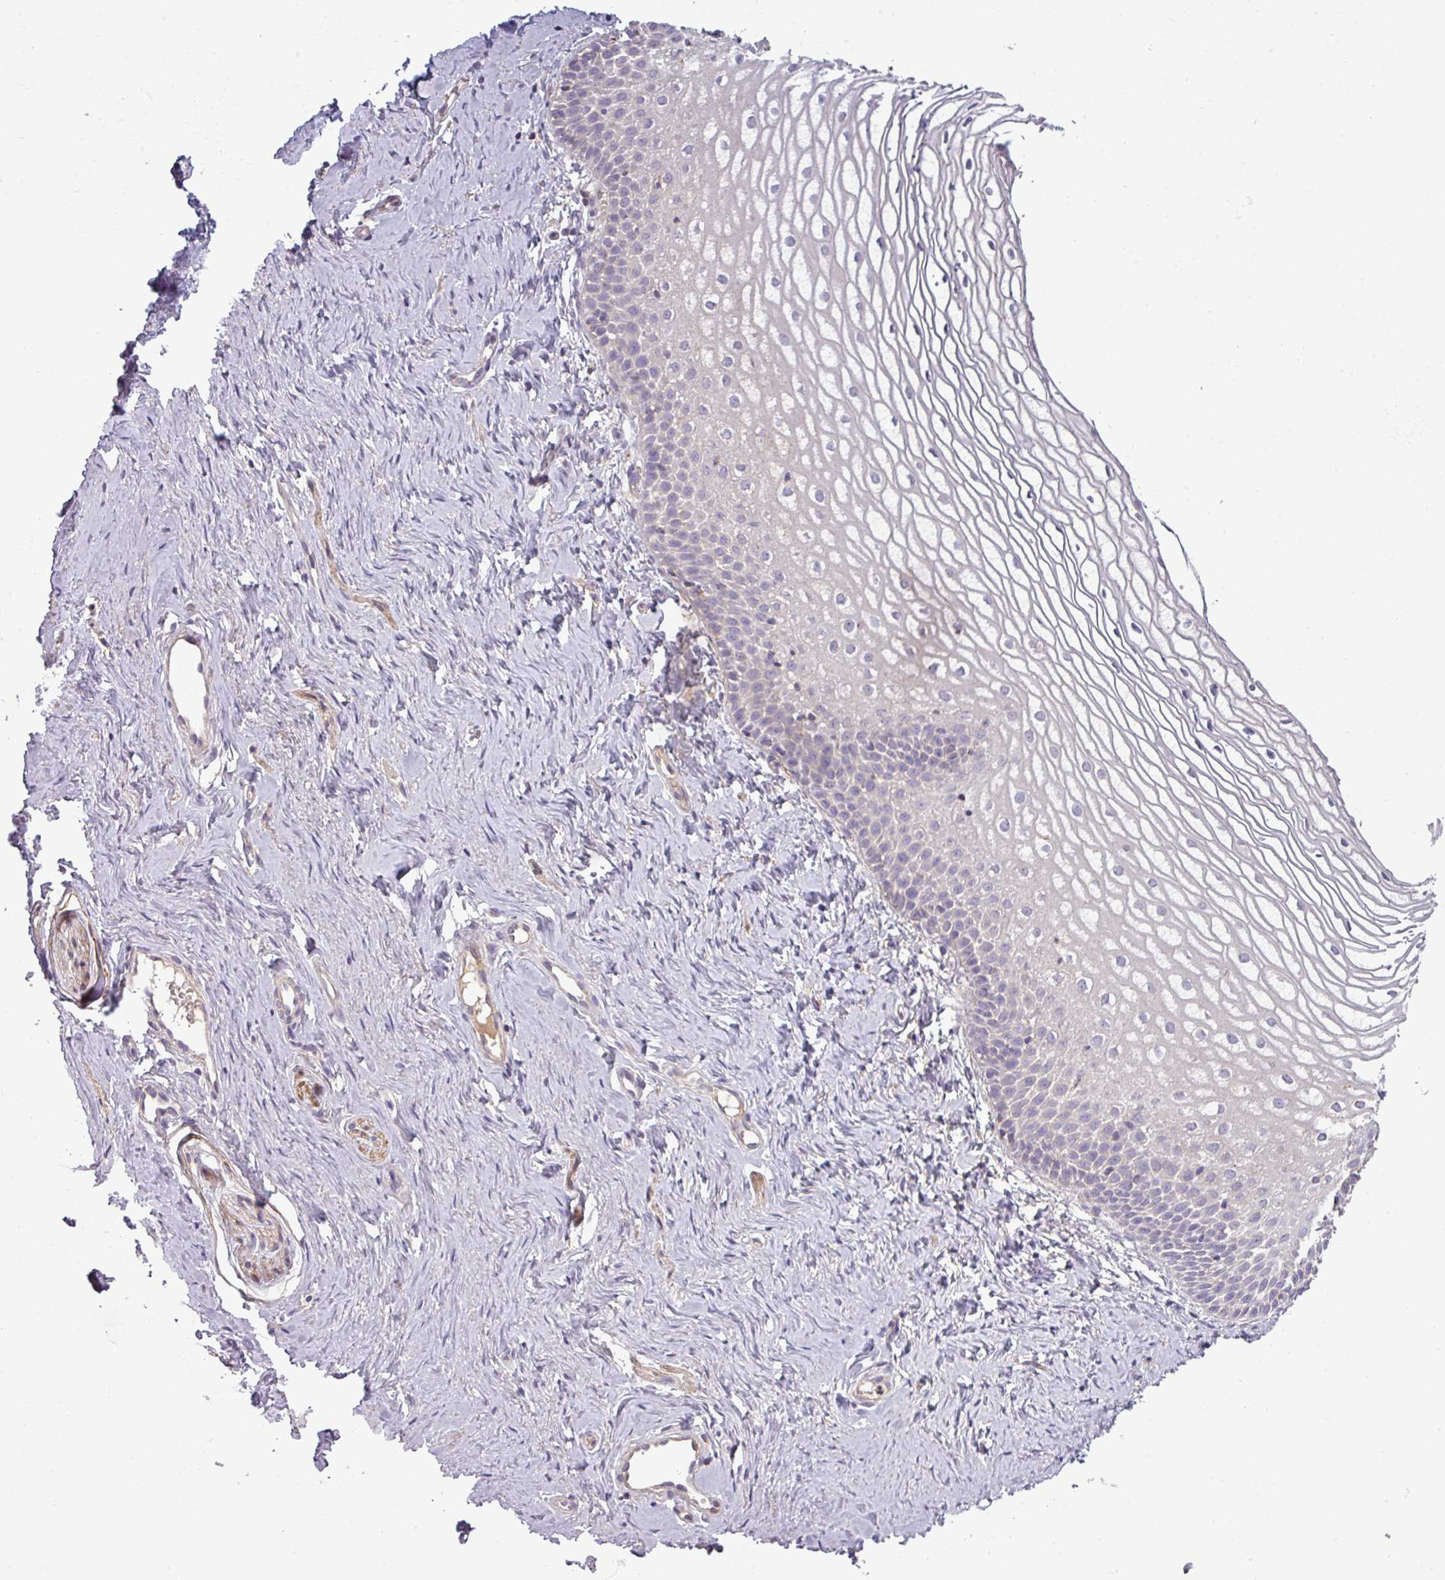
{"staining": {"intensity": "weak", "quantity": "<25%", "location": "cytoplasmic/membranous"}, "tissue": "vagina", "cell_type": "Squamous epithelial cells", "image_type": "normal", "snomed": [{"axis": "morphology", "description": "Normal tissue, NOS"}, {"axis": "topography", "description": "Vagina"}], "caption": "An immunohistochemistry photomicrograph of benign vagina is shown. There is no staining in squamous epithelial cells of vagina. (Brightfield microscopy of DAB immunohistochemistry (IHC) at high magnification).", "gene": "PAPLN", "patient": {"sex": "female", "age": 56}}